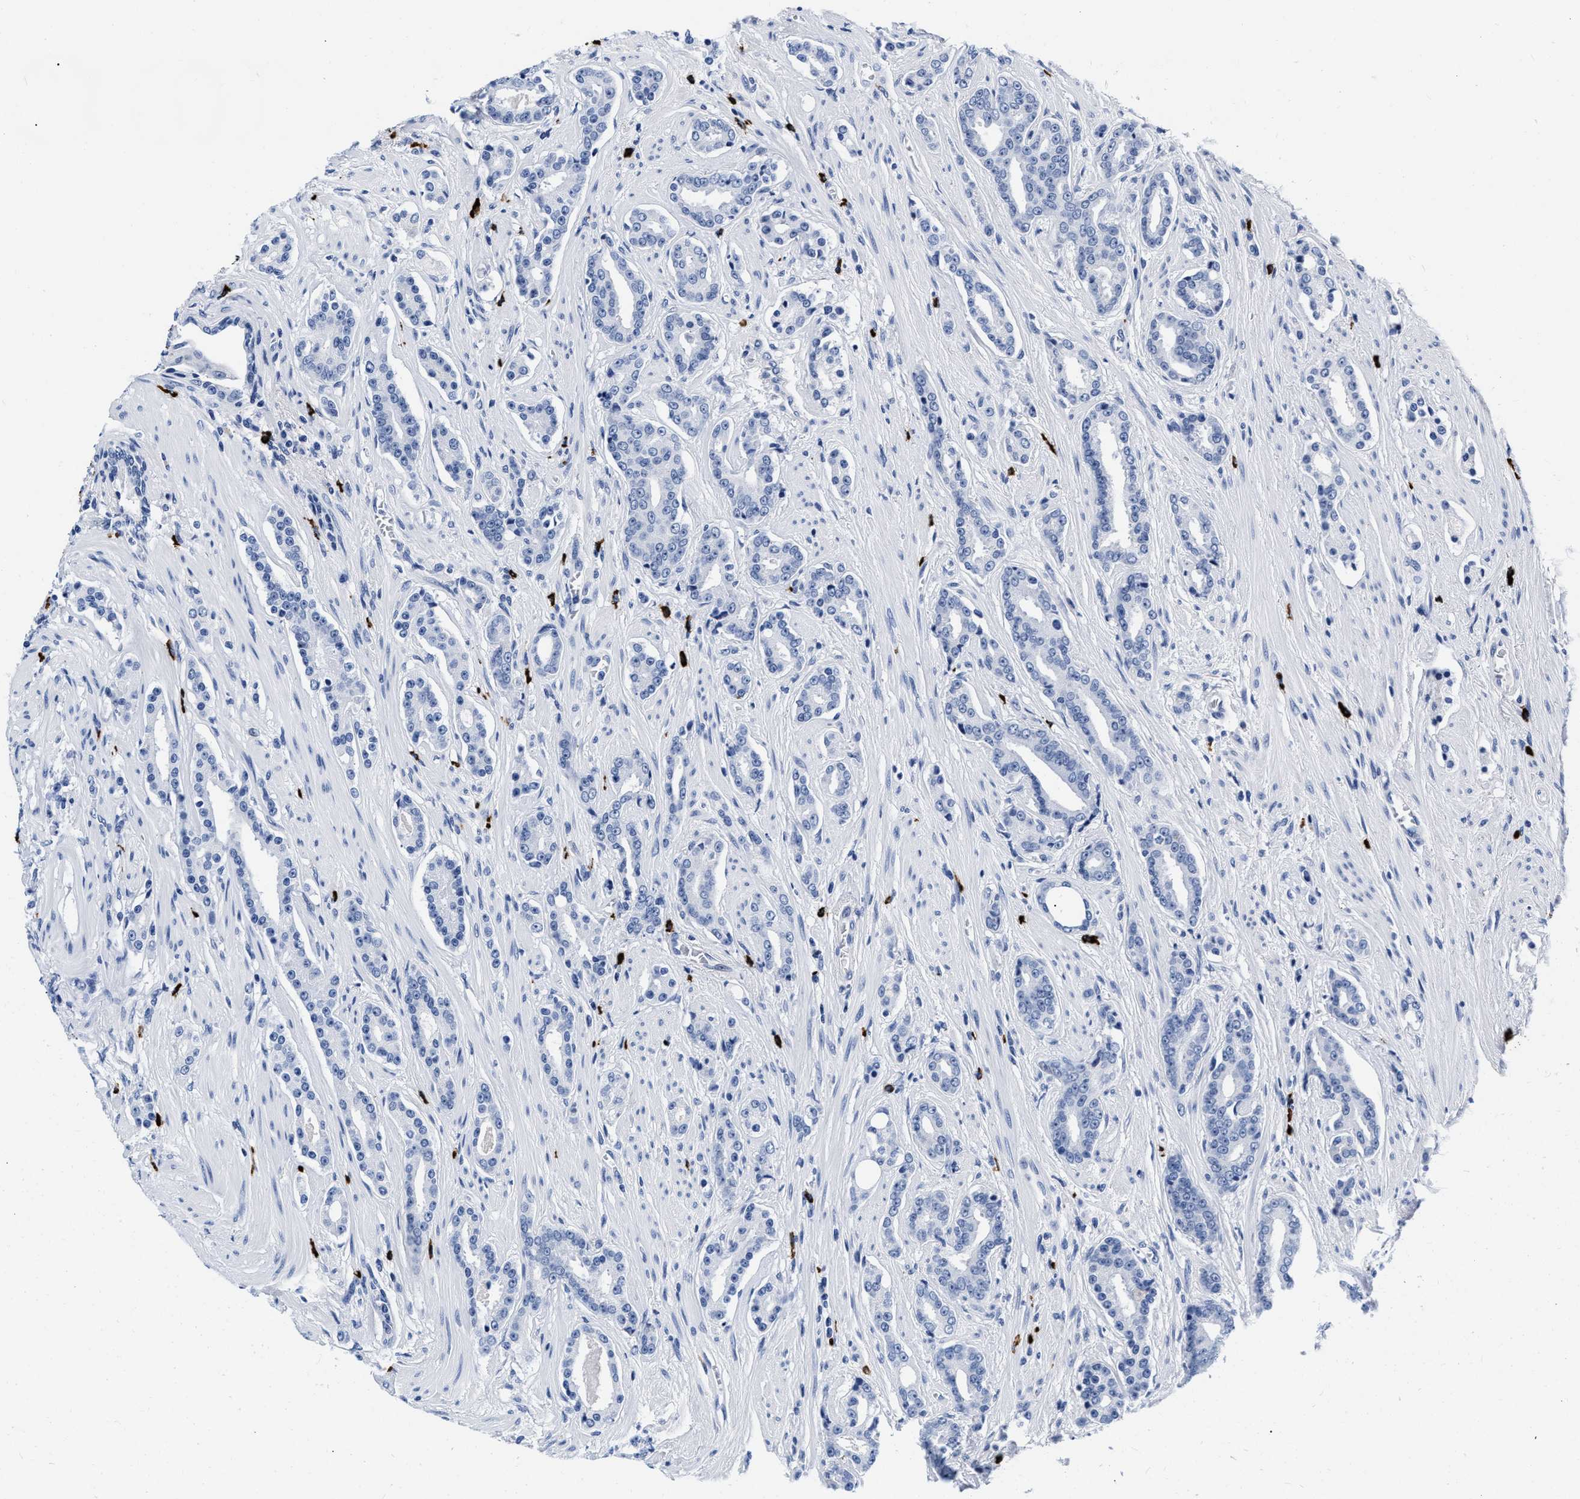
{"staining": {"intensity": "negative", "quantity": "none", "location": "none"}, "tissue": "prostate cancer", "cell_type": "Tumor cells", "image_type": "cancer", "snomed": [{"axis": "morphology", "description": "Adenocarcinoma, High grade"}, {"axis": "topography", "description": "Prostate"}], "caption": "Immunohistochemistry (IHC) photomicrograph of neoplastic tissue: prostate cancer (high-grade adenocarcinoma) stained with DAB (3,3'-diaminobenzidine) exhibits no significant protein staining in tumor cells.", "gene": "CER1", "patient": {"sex": "male", "age": 71}}